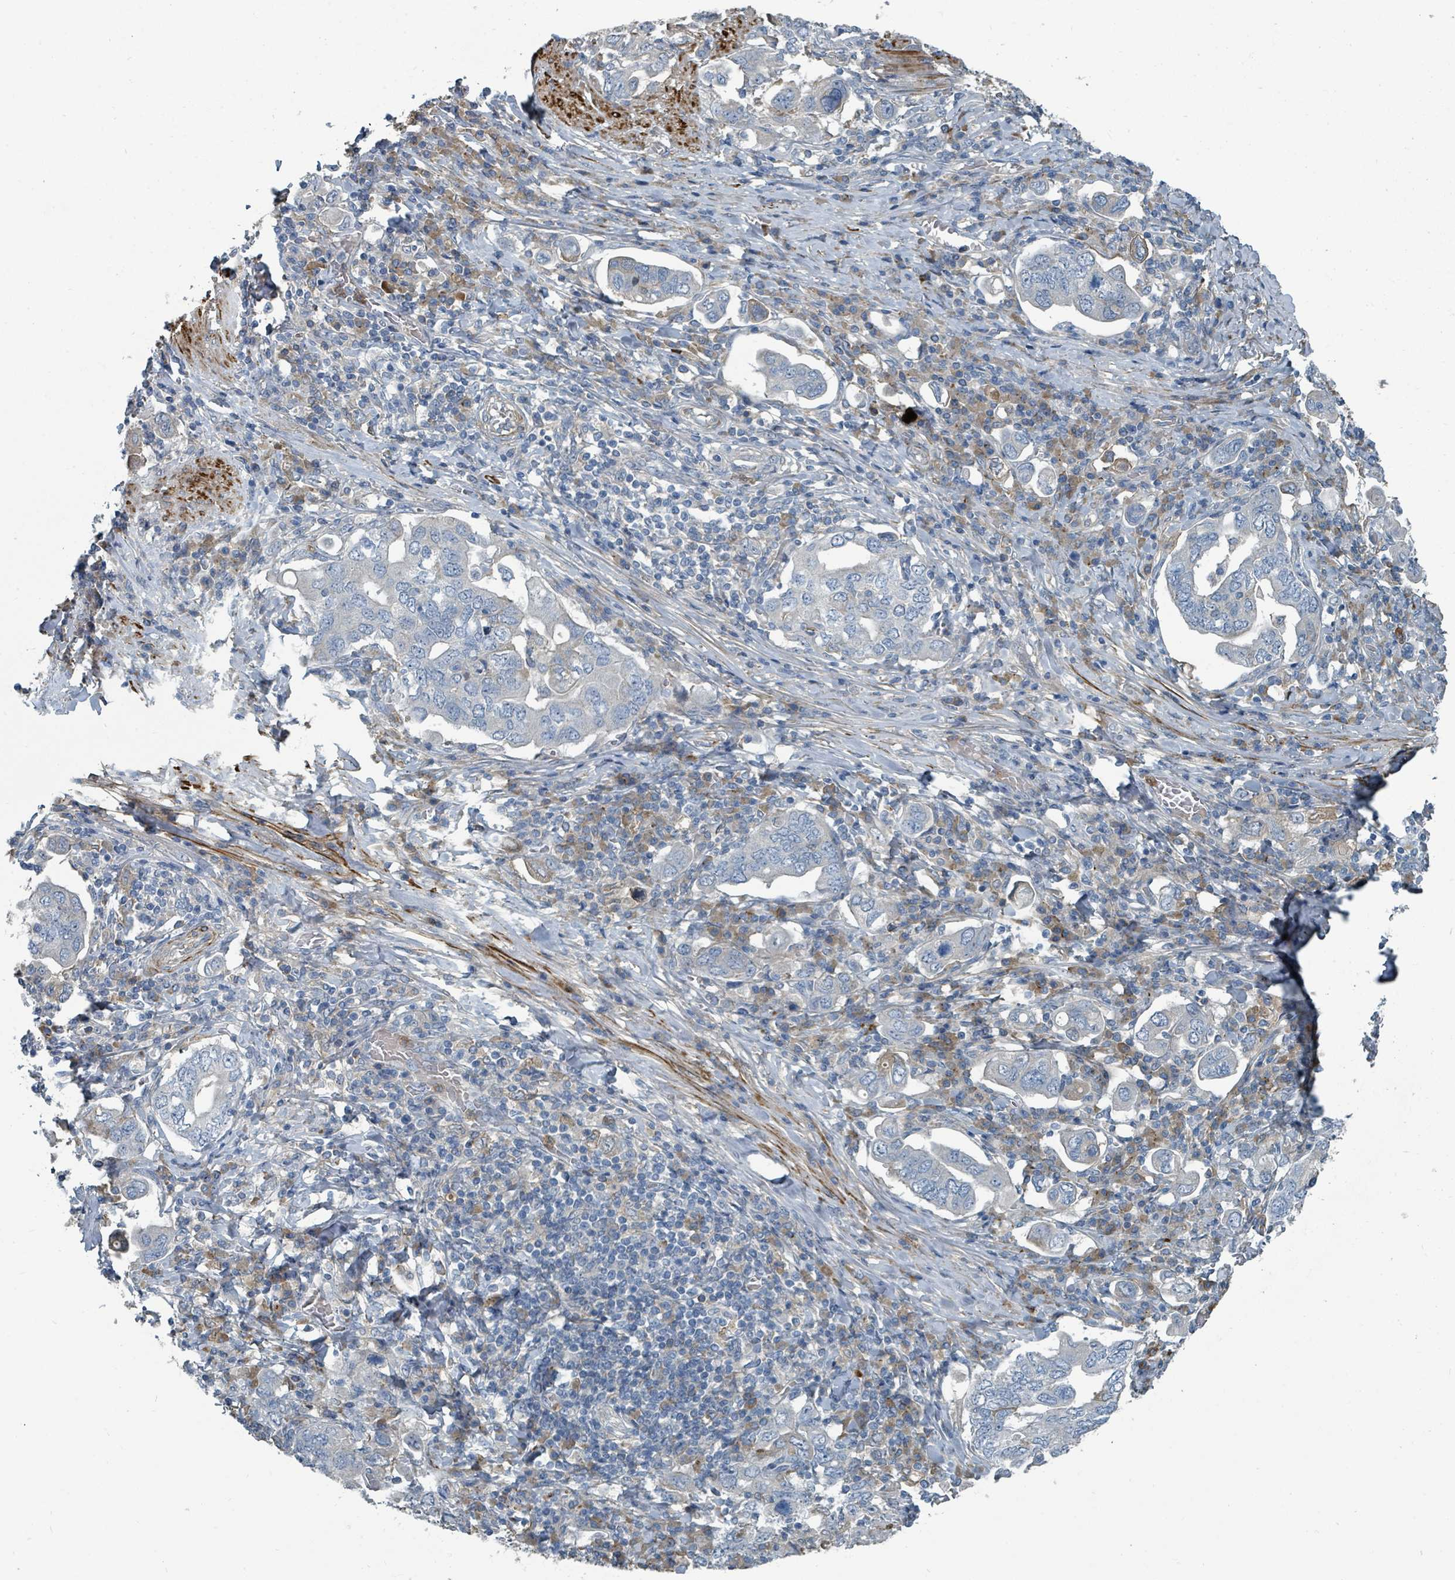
{"staining": {"intensity": "weak", "quantity": "<25%", "location": "cytoplasmic/membranous"}, "tissue": "stomach cancer", "cell_type": "Tumor cells", "image_type": "cancer", "snomed": [{"axis": "morphology", "description": "Adenocarcinoma, NOS"}, {"axis": "topography", "description": "Stomach, upper"}, {"axis": "topography", "description": "Stomach"}], "caption": "Stomach cancer (adenocarcinoma) was stained to show a protein in brown. There is no significant expression in tumor cells.", "gene": "SLC44A5", "patient": {"sex": "male", "age": 62}}